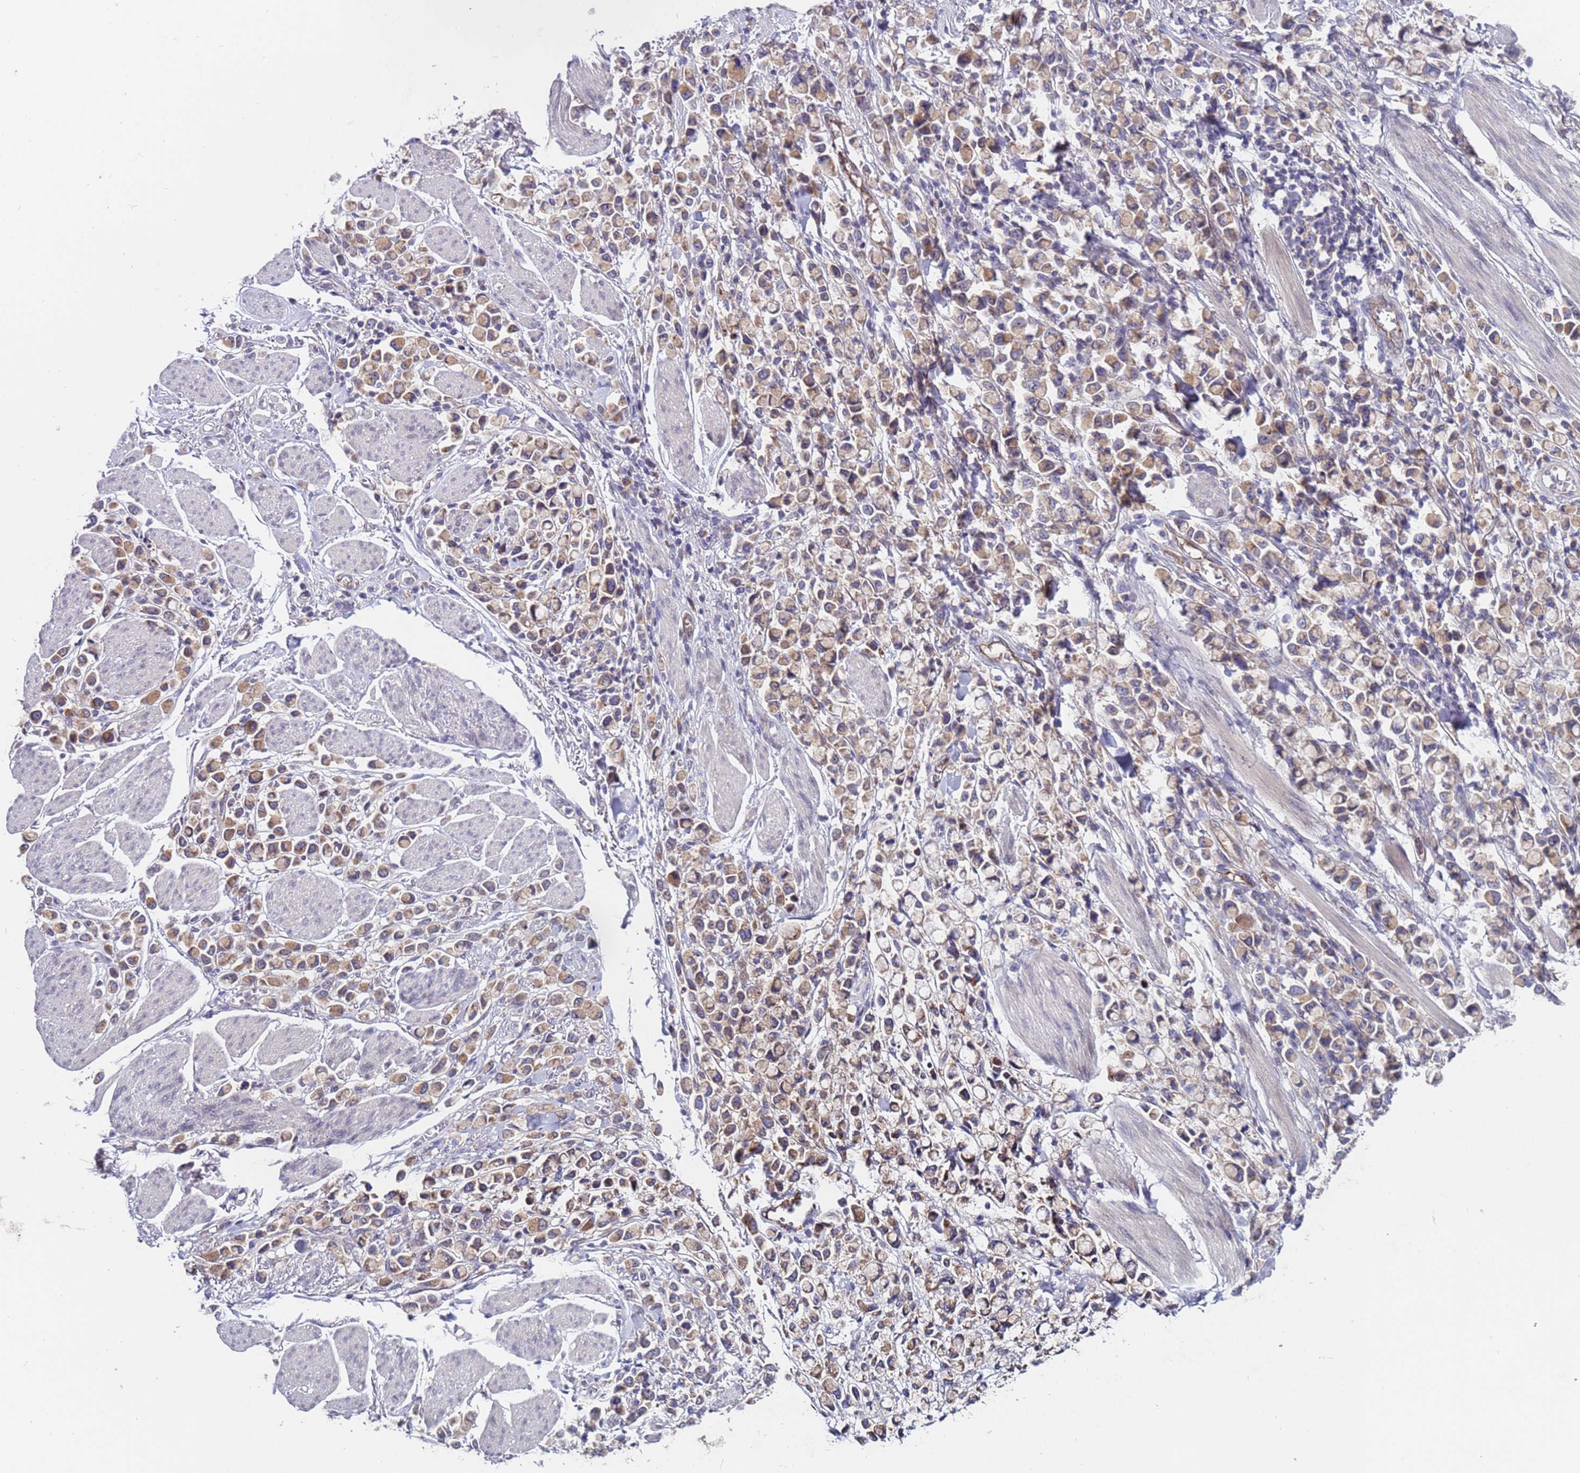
{"staining": {"intensity": "weak", "quantity": ">75%", "location": "cytoplasmic/membranous"}, "tissue": "stomach cancer", "cell_type": "Tumor cells", "image_type": "cancer", "snomed": [{"axis": "morphology", "description": "Adenocarcinoma, NOS"}, {"axis": "topography", "description": "Stomach"}], "caption": "About >75% of tumor cells in human adenocarcinoma (stomach) demonstrate weak cytoplasmic/membranous protein positivity as visualized by brown immunohistochemical staining.", "gene": "ZNF248", "patient": {"sex": "female", "age": 81}}